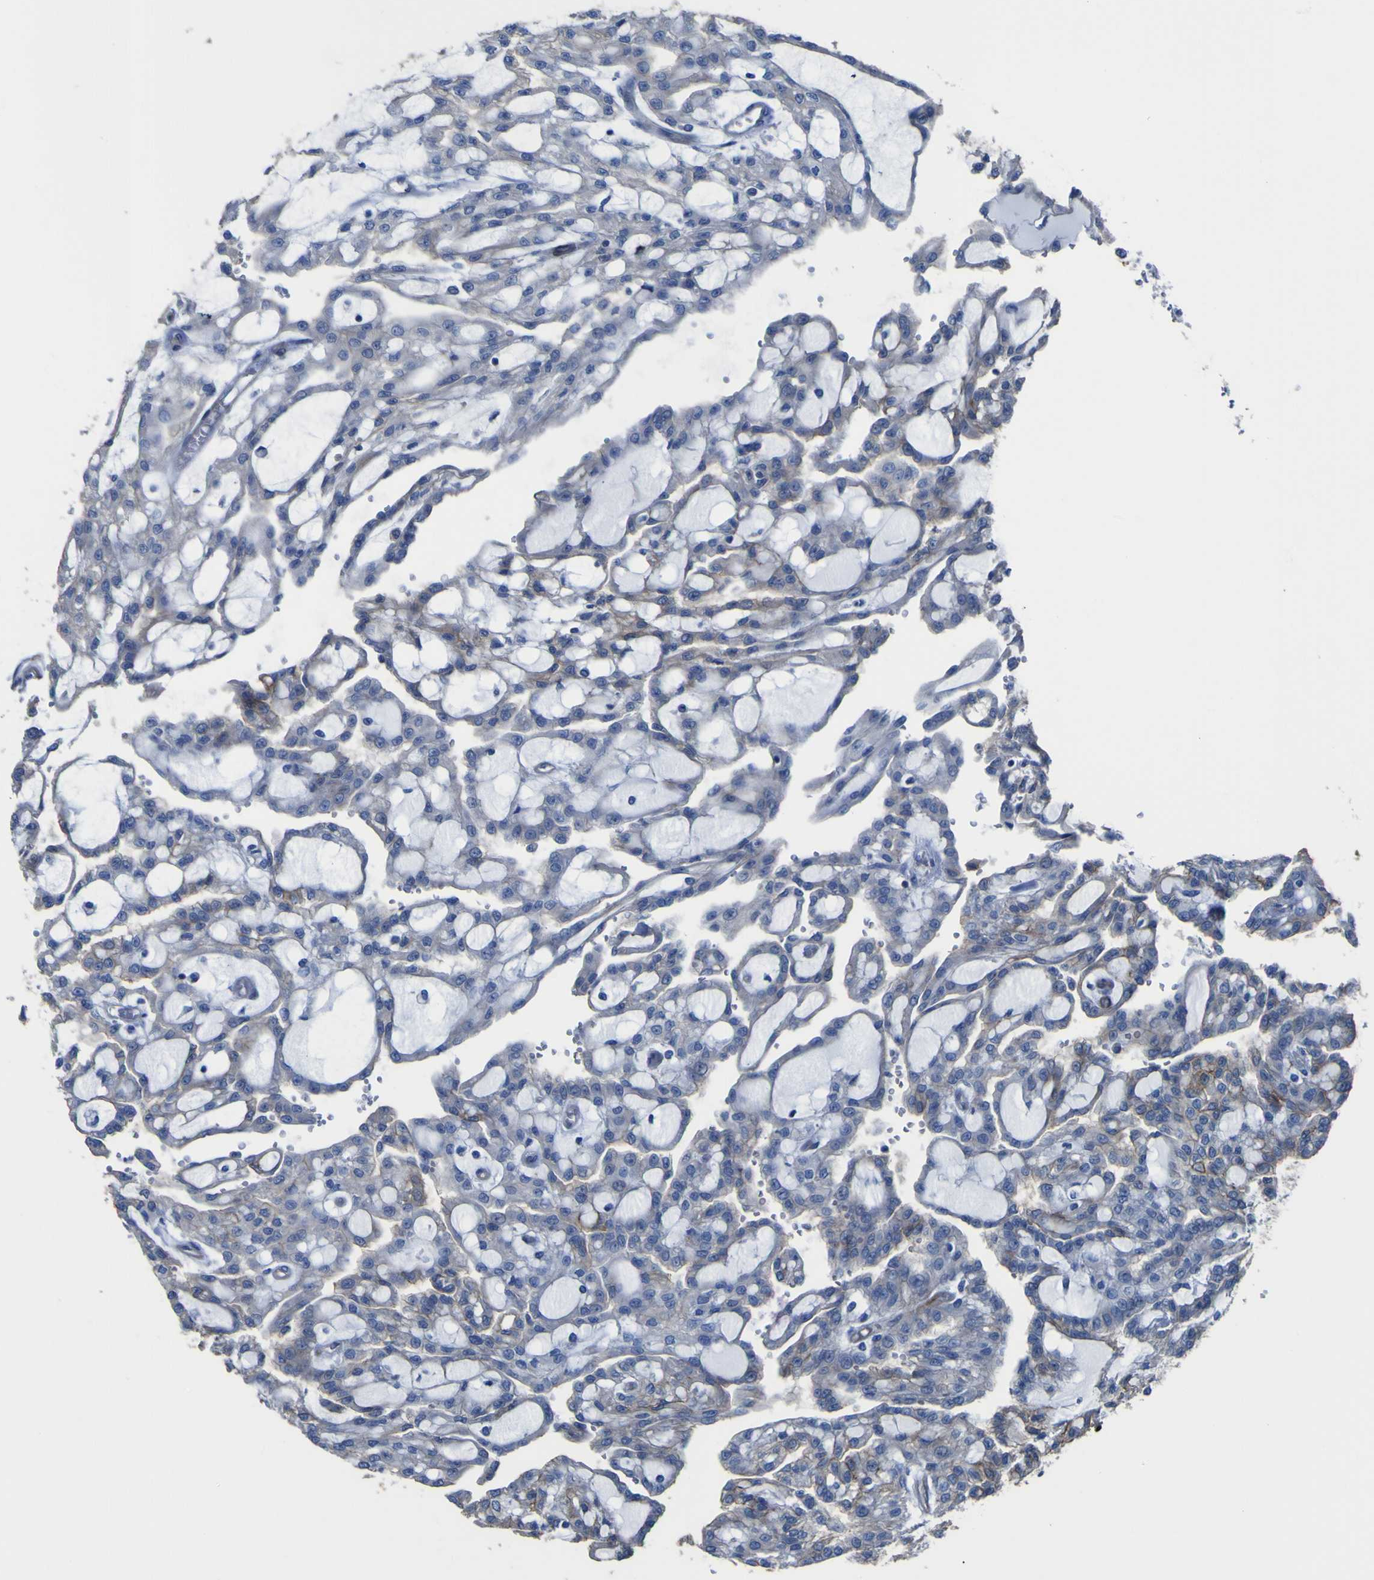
{"staining": {"intensity": "weak", "quantity": "<25%", "location": "cytoplasmic/membranous"}, "tissue": "renal cancer", "cell_type": "Tumor cells", "image_type": "cancer", "snomed": [{"axis": "morphology", "description": "Adenocarcinoma, NOS"}, {"axis": "topography", "description": "Kidney"}], "caption": "Human renal cancer stained for a protein using IHC reveals no expression in tumor cells.", "gene": "AGO4", "patient": {"sex": "male", "age": 63}}